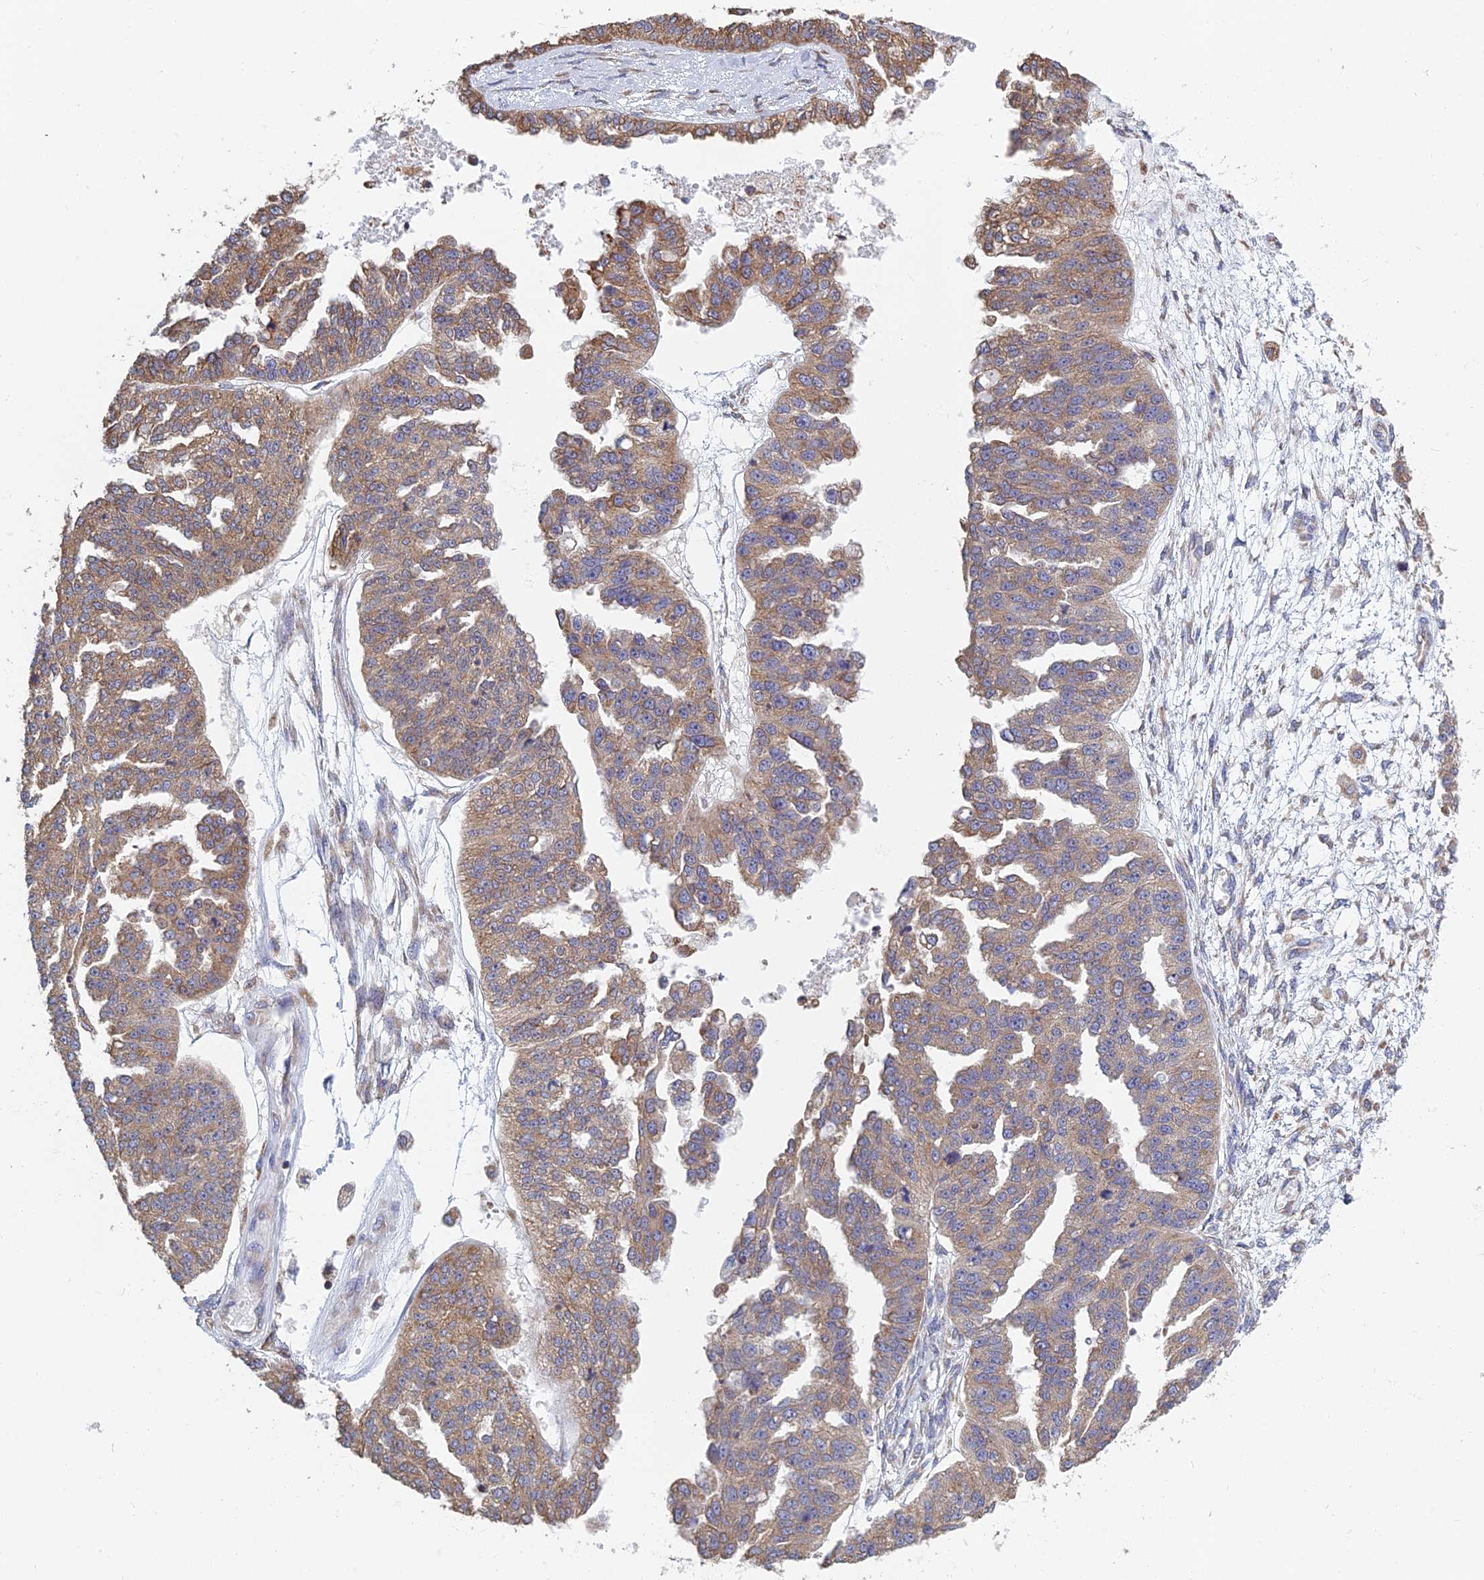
{"staining": {"intensity": "moderate", "quantity": ">75%", "location": "cytoplasmic/membranous"}, "tissue": "ovarian cancer", "cell_type": "Tumor cells", "image_type": "cancer", "snomed": [{"axis": "morphology", "description": "Cystadenocarcinoma, serous, NOS"}, {"axis": "topography", "description": "Ovary"}], "caption": "Immunohistochemistry (IHC) (DAB (3,3'-diaminobenzidine)) staining of human ovarian serous cystadenocarcinoma demonstrates moderate cytoplasmic/membranous protein positivity in about >75% of tumor cells.", "gene": "KIAA1143", "patient": {"sex": "female", "age": 58}}